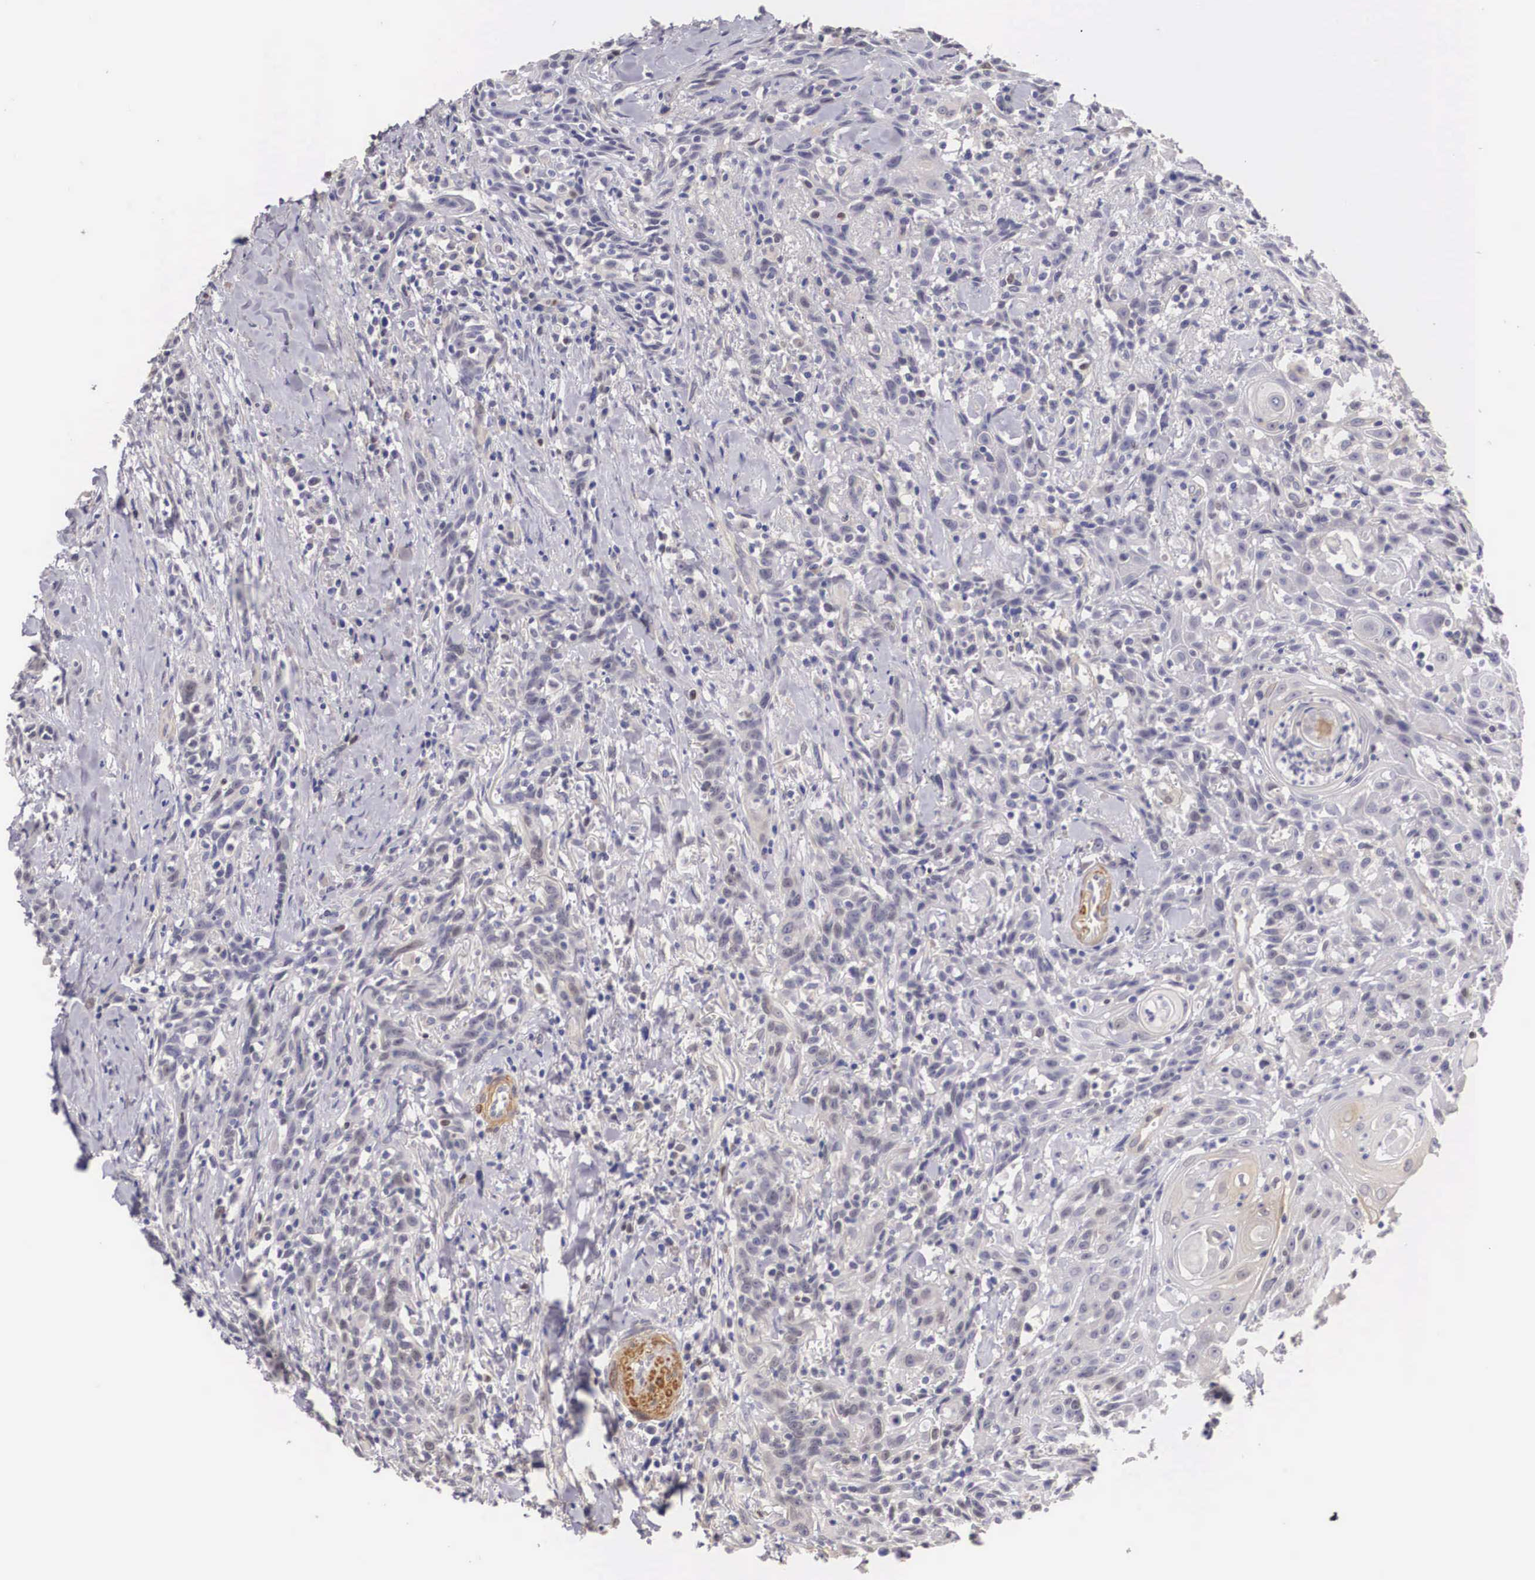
{"staining": {"intensity": "negative", "quantity": "none", "location": "none"}, "tissue": "head and neck cancer", "cell_type": "Tumor cells", "image_type": "cancer", "snomed": [{"axis": "morphology", "description": "Squamous cell carcinoma, NOS"}, {"axis": "topography", "description": "Oral tissue"}, {"axis": "topography", "description": "Head-Neck"}], "caption": "A histopathology image of head and neck cancer stained for a protein displays no brown staining in tumor cells. Brightfield microscopy of IHC stained with DAB (brown) and hematoxylin (blue), captured at high magnification.", "gene": "ENOX2", "patient": {"sex": "female", "age": 82}}